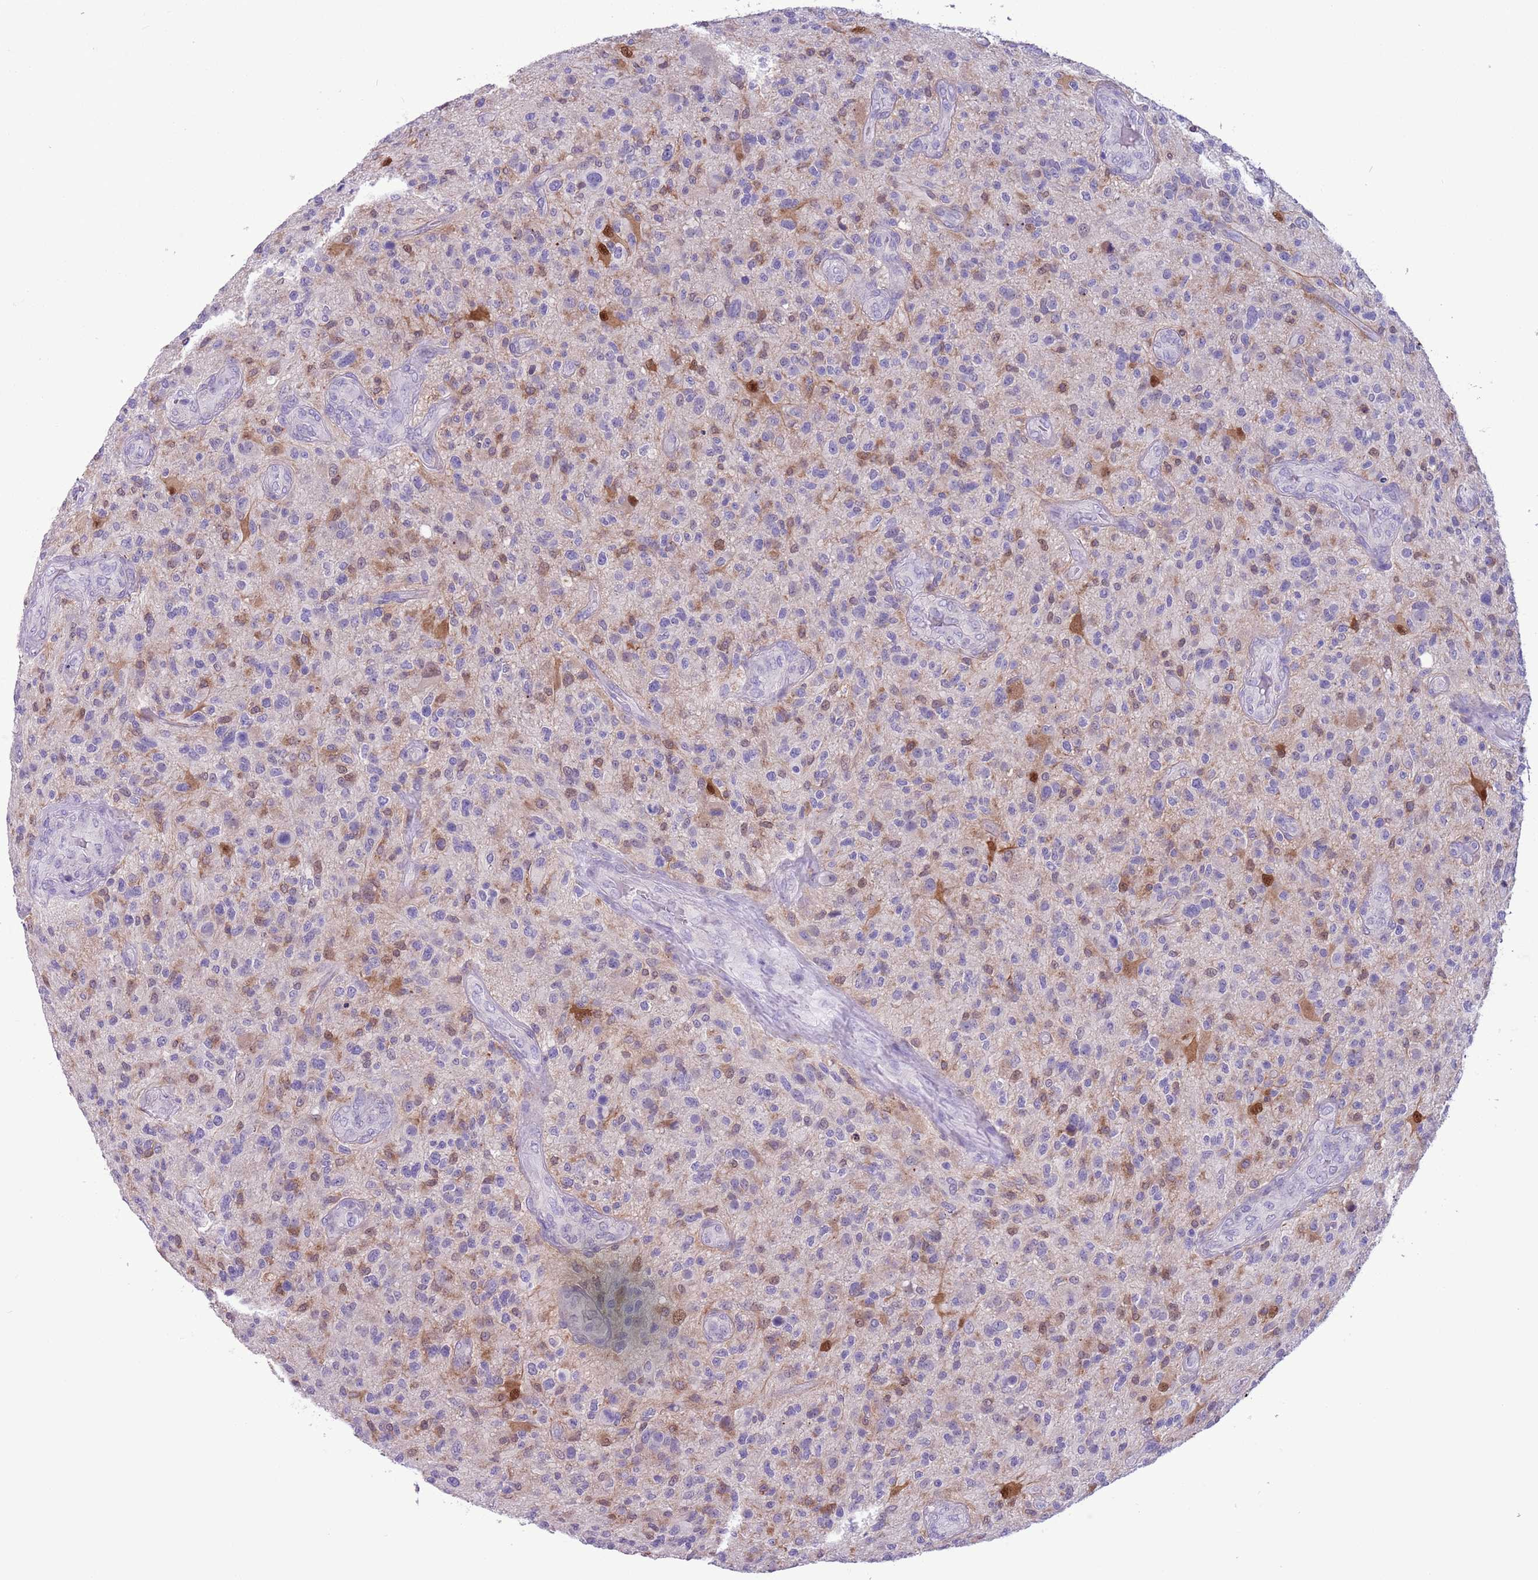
{"staining": {"intensity": "moderate", "quantity": "<25%", "location": "cytoplasmic/membranous,nuclear"}, "tissue": "glioma", "cell_type": "Tumor cells", "image_type": "cancer", "snomed": [{"axis": "morphology", "description": "Glioma, malignant, High grade"}, {"axis": "topography", "description": "Brain"}], "caption": "Glioma stained for a protein displays moderate cytoplasmic/membranous and nuclear positivity in tumor cells.", "gene": "PFKFB2", "patient": {"sex": "male", "age": 47}}